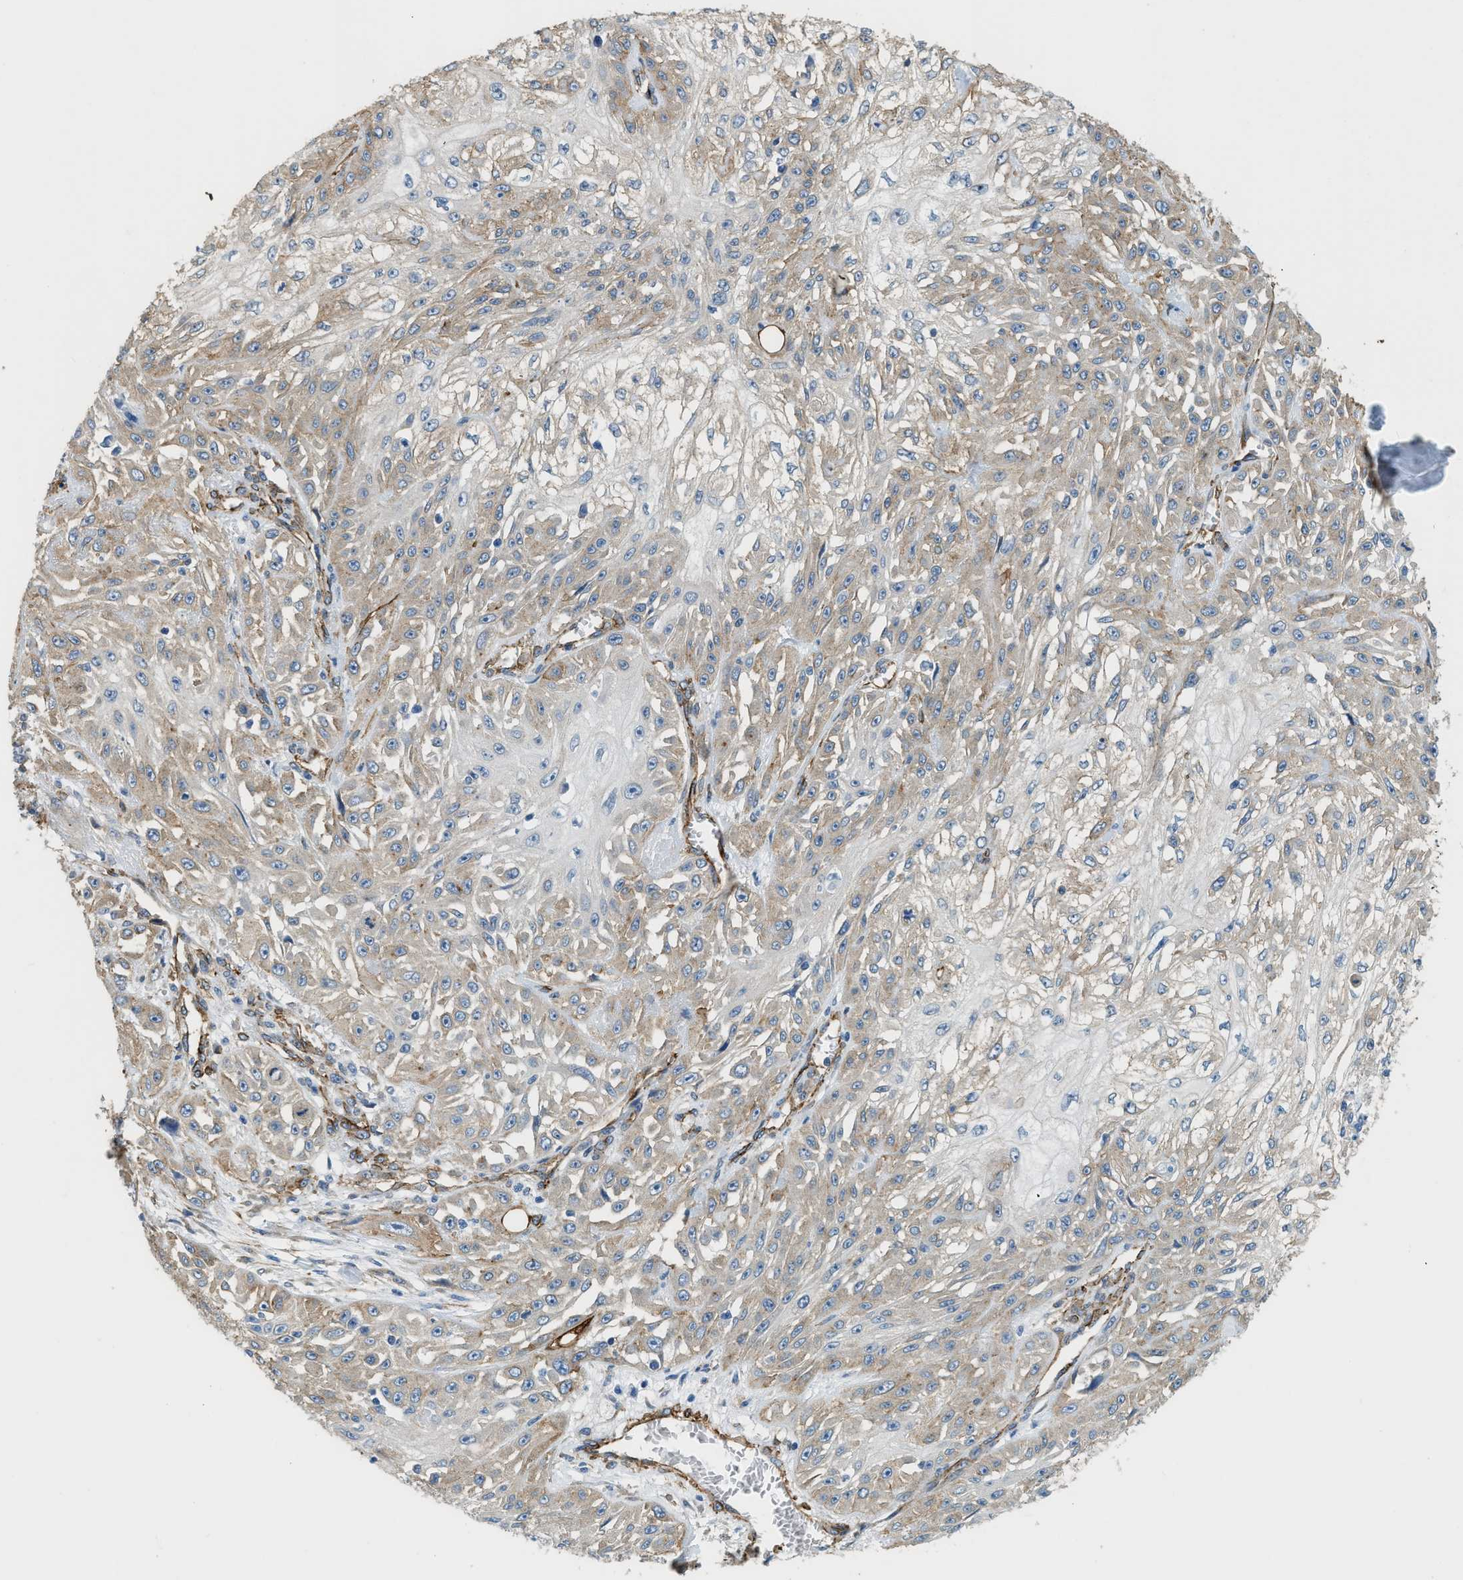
{"staining": {"intensity": "moderate", "quantity": ">75%", "location": "cytoplasmic/membranous"}, "tissue": "skin cancer", "cell_type": "Tumor cells", "image_type": "cancer", "snomed": [{"axis": "morphology", "description": "Squamous cell carcinoma, NOS"}, {"axis": "morphology", "description": "Squamous cell carcinoma, metastatic, NOS"}, {"axis": "topography", "description": "Skin"}, {"axis": "topography", "description": "Lymph node"}], "caption": "Immunohistochemical staining of skin cancer (squamous cell carcinoma) demonstrates moderate cytoplasmic/membranous protein positivity in about >75% of tumor cells.", "gene": "TMEM43", "patient": {"sex": "male", "age": 75}}